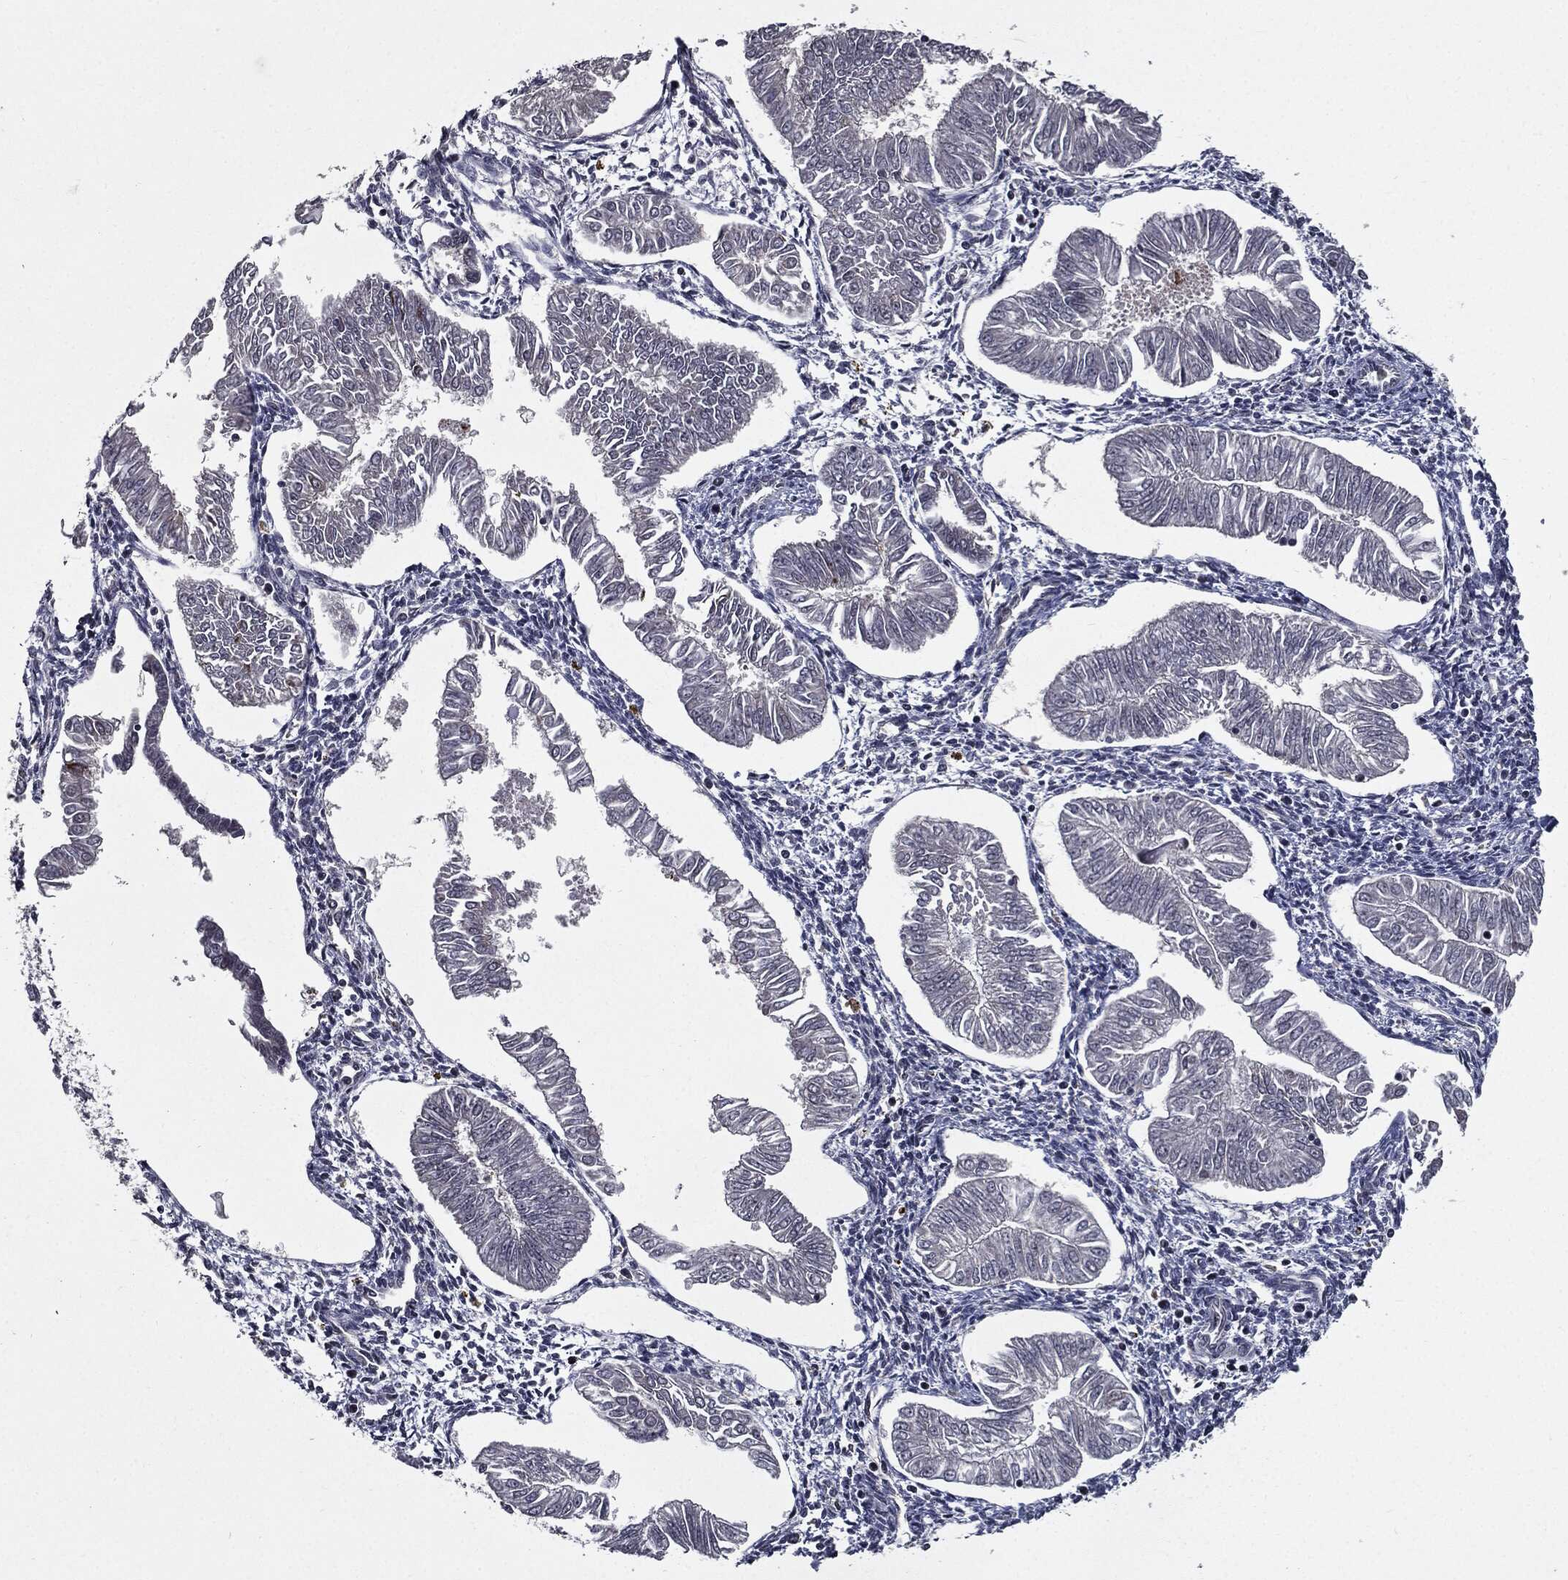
{"staining": {"intensity": "negative", "quantity": "none", "location": "none"}, "tissue": "endometrial cancer", "cell_type": "Tumor cells", "image_type": "cancer", "snomed": [{"axis": "morphology", "description": "Adenocarcinoma, NOS"}, {"axis": "topography", "description": "Endometrium"}], "caption": "DAB (3,3'-diaminobenzidine) immunohistochemical staining of endometrial adenocarcinoma exhibits no significant staining in tumor cells.", "gene": "ZFP91", "patient": {"sex": "female", "age": 53}}